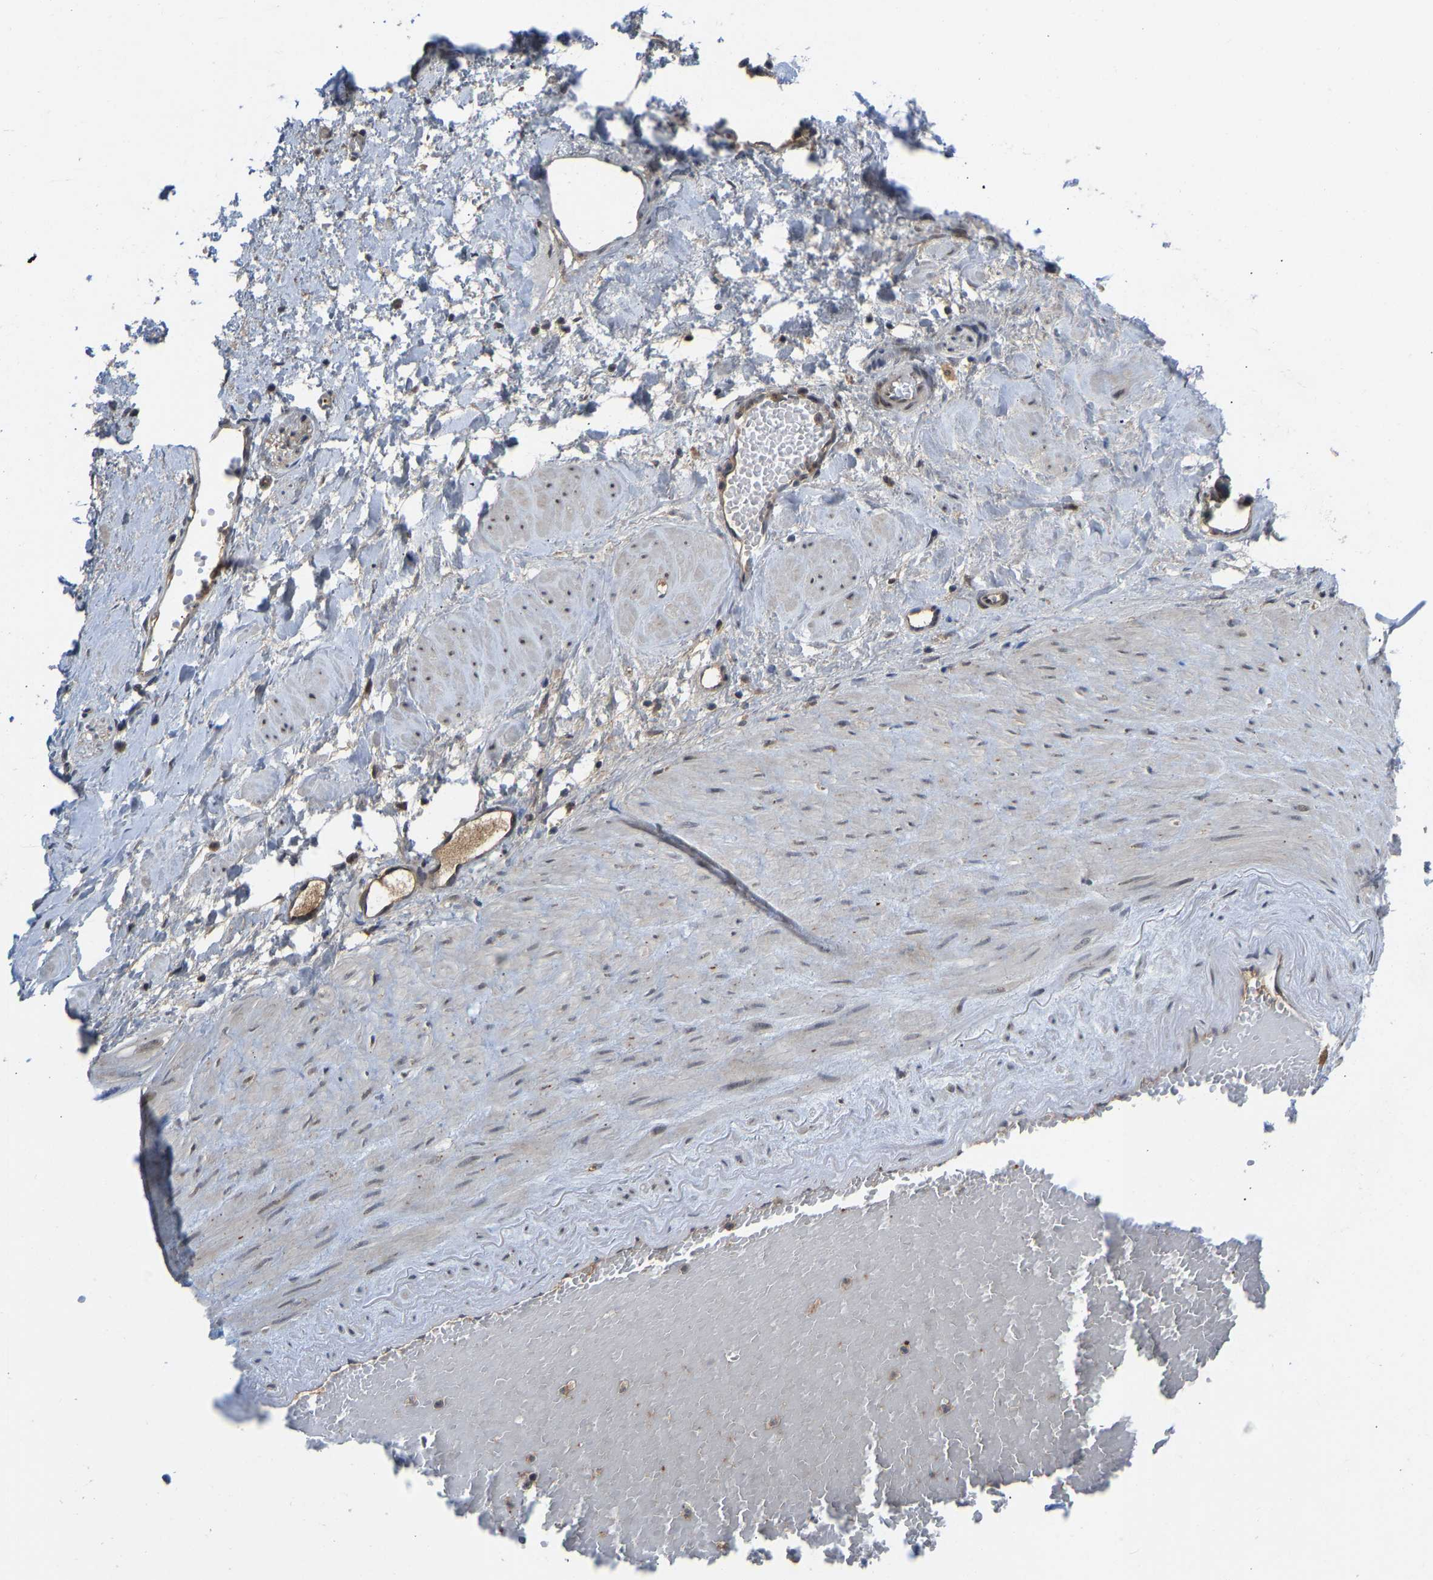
{"staining": {"intensity": "weak", "quantity": ">75%", "location": "cytoplasmic/membranous"}, "tissue": "adipose tissue", "cell_type": "Adipocytes", "image_type": "normal", "snomed": [{"axis": "morphology", "description": "Normal tissue, NOS"}, {"axis": "topography", "description": "Soft tissue"}, {"axis": "topography", "description": "Vascular tissue"}], "caption": "Protein staining demonstrates weak cytoplasmic/membranous expression in about >75% of adipocytes in normal adipose tissue. The staining is performed using DAB (3,3'-diaminobenzidine) brown chromogen to label protein expression. The nuclei are counter-stained blue using hematoxylin.", "gene": "ZNF251", "patient": {"sex": "female", "age": 35}}